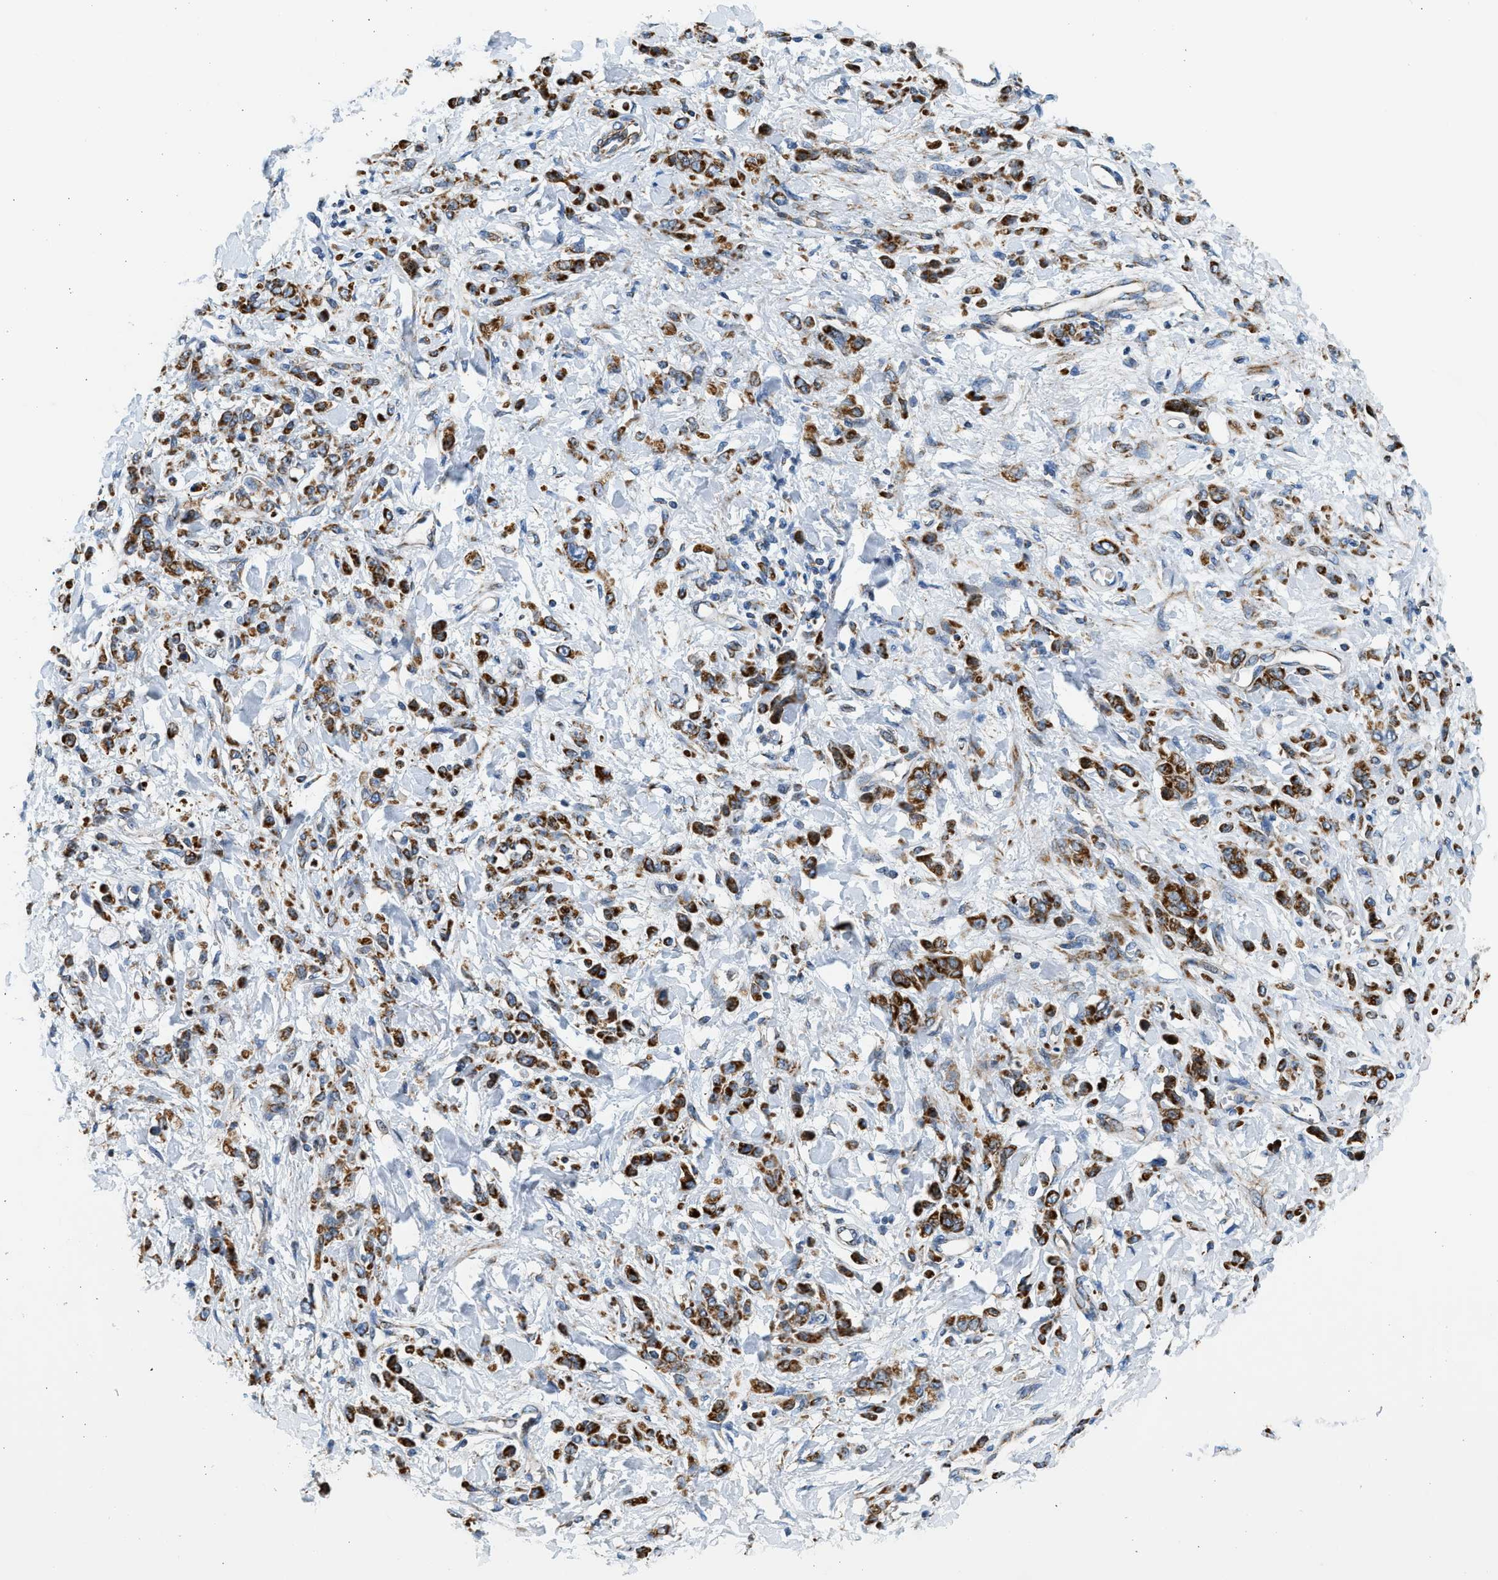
{"staining": {"intensity": "strong", "quantity": ">75%", "location": "cytoplasmic/membranous"}, "tissue": "stomach cancer", "cell_type": "Tumor cells", "image_type": "cancer", "snomed": [{"axis": "morphology", "description": "Normal tissue, NOS"}, {"axis": "morphology", "description": "Adenocarcinoma, NOS"}, {"axis": "topography", "description": "Stomach"}], "caption": "There is high levels of strong cytoplasmic/membranous staining in tumor cells of stomach cancer (adenocarcinoma), as demonstrated by immunohistochemical staining (brown color).", "gene": "KCNMB3", "patient": {"sex": "male", "age": 82}}